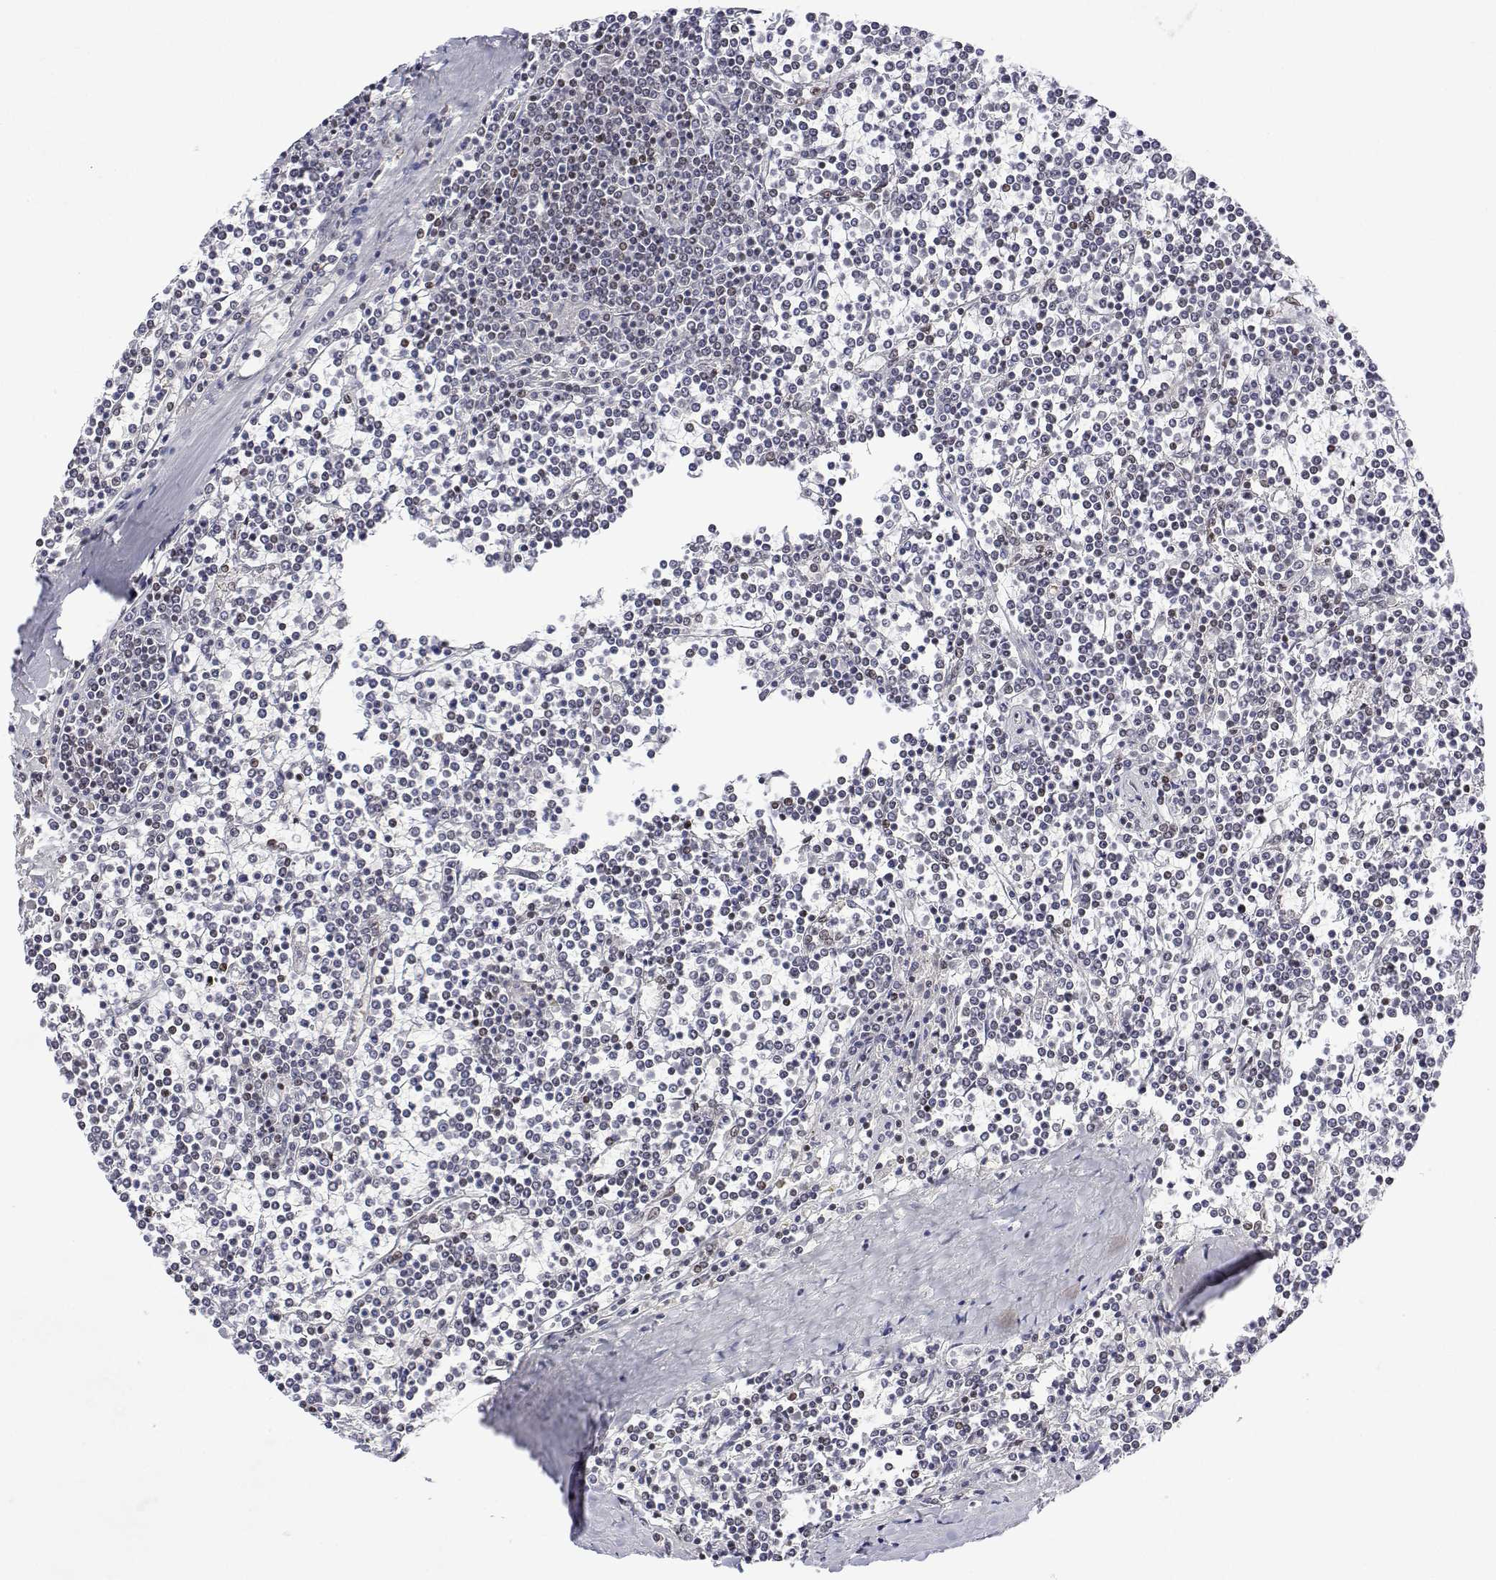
{"staining": {"intensity": "weak", "quantity": "<25%", "location": "nuclear"}, "tissue": "lymphoma", "cell_type": "Tumor cells", "image_type": "cancer", "snomed": [{"axis": "morphology", "description": "Malignant lymphoma, non-Hodgkin's type, Low grade"}, {"axis": "topography", "description": "Spleen"}], "caption": "This is an IHC photomicrograph of human lymphoma. There is no expression in tumor cells.", "gene": "XPC", "patient": {"sex": "female", "age": 19}}